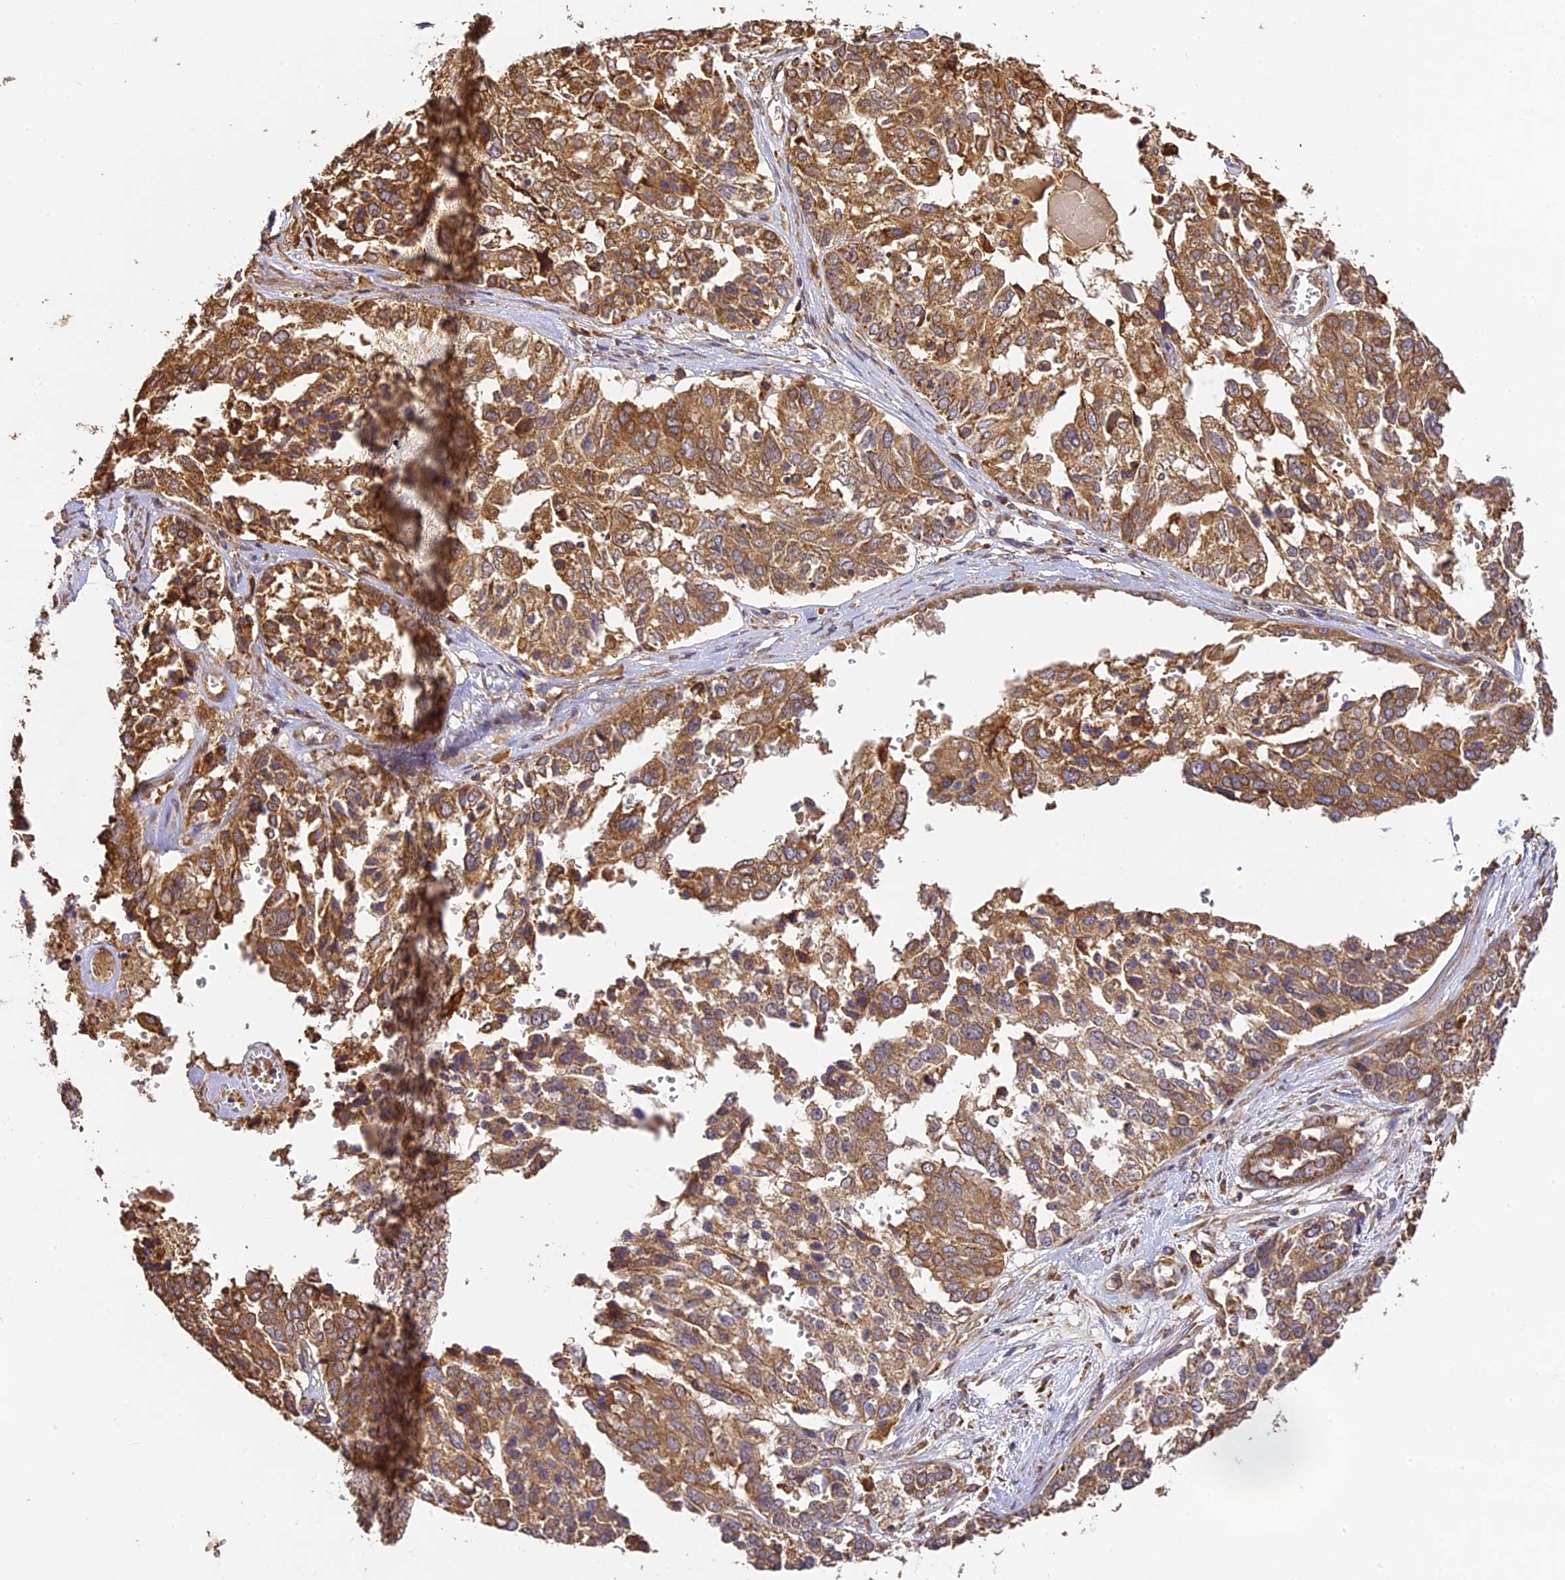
{"staining": {"intensity": "moderate", "quantity": ">75%", "location": "cytoplasmic/membranous"}, "tissue": "ovarian cancer", "cell_type": "Tumor cells", "image_type": "cancer", "snomed": [{"axis": "morphology", "description": "Cystadenocarcinoma, serous, NOS"}, {"axis": "topography", "description": "Ovary"}], "caption": "Protein staining demonstrates moderate cytoplasmic/membranous expression in about >75% of tumor cells in ovarian cancer (serous cystadenocarcinoma).", "gene": "BRAP", "patient": {"sex": "female", "age": 44}}